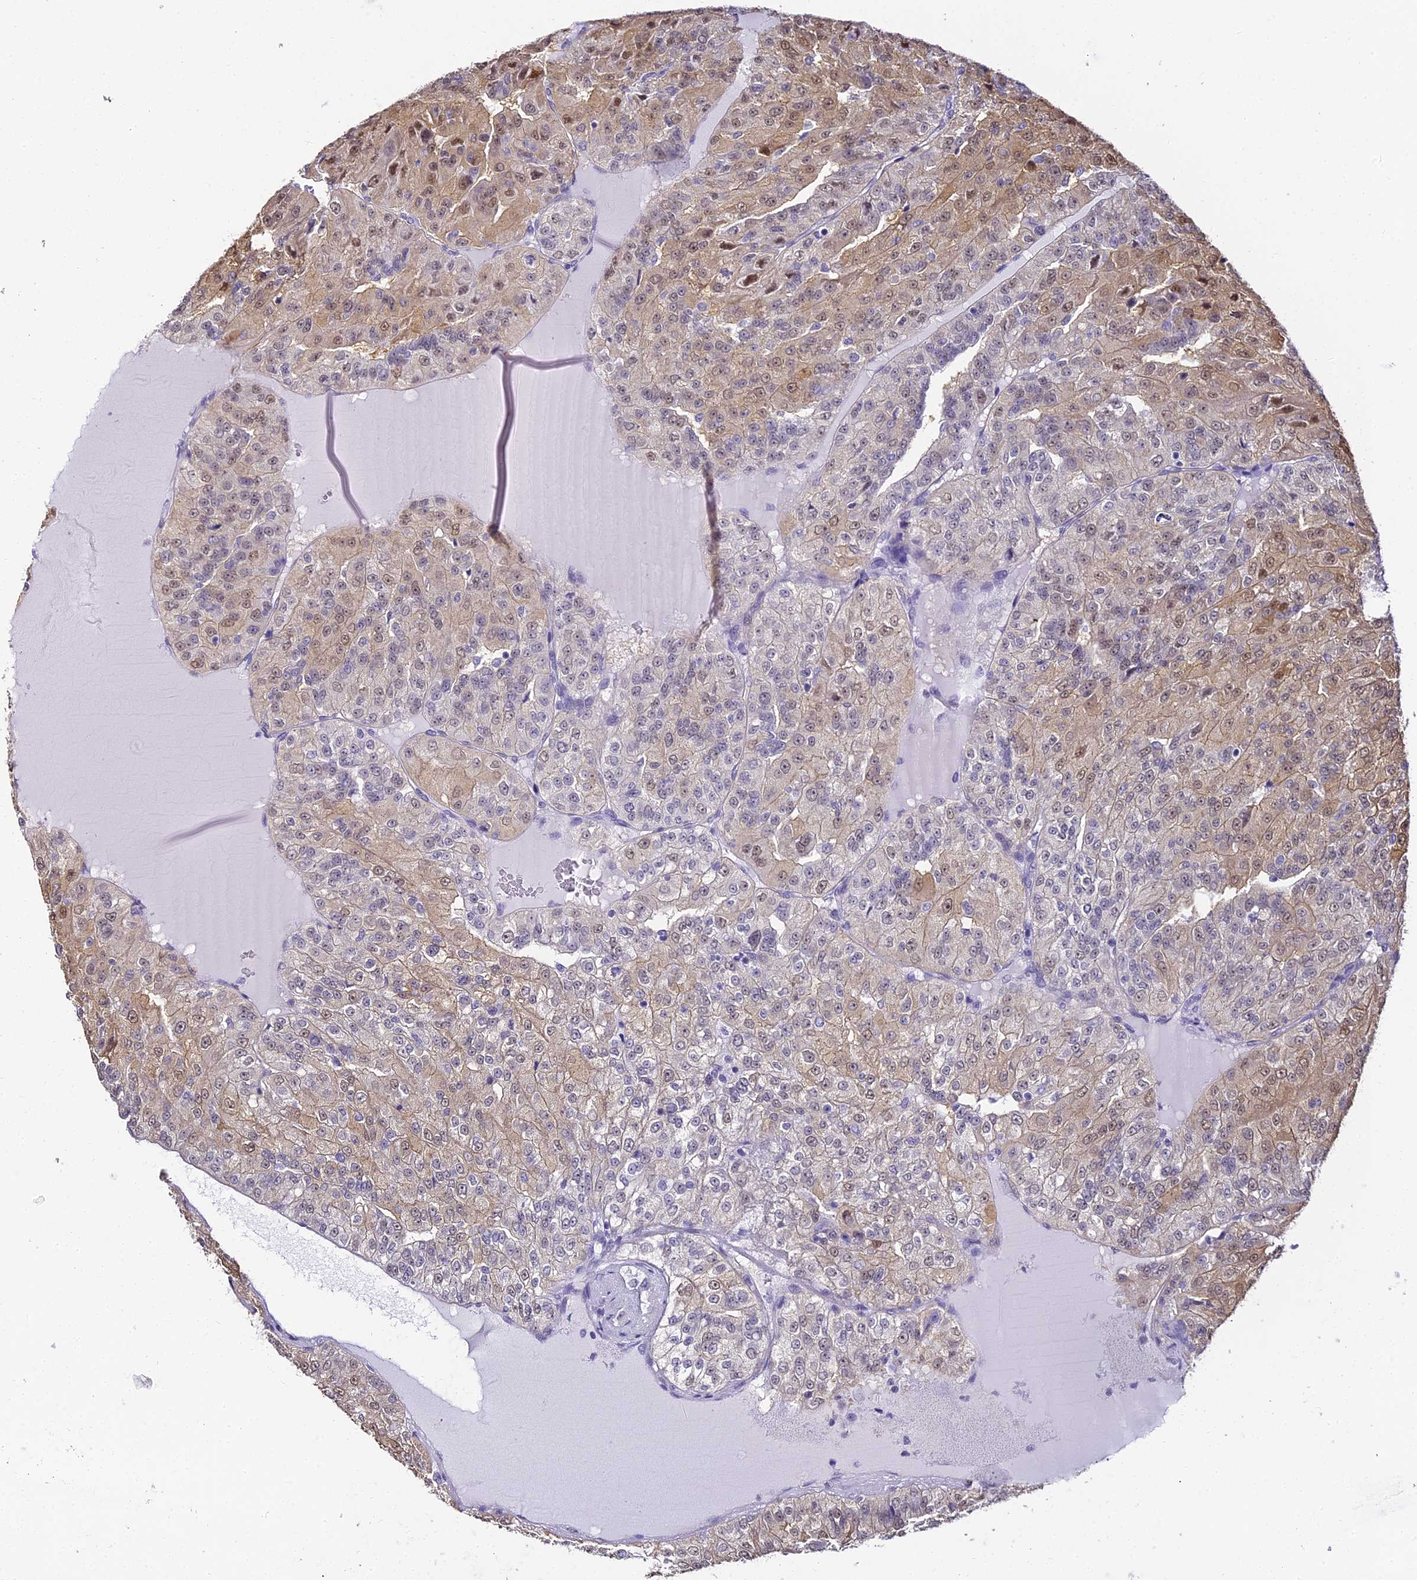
{"staining": {"intensity": "weak", "quantity": "25%-75%", "location": "cytoplasmic/membranous,nuclear"}, "tissue": "renal cancer", "cell_type": "Tumor cells", "image_type": "cancer", "snomed": [{"axis": "morphology", "description": "Adenocarcinoma, NOS"}, {"axis": "topography", "description": "Kidney"}], "caption": "Protein staining exhibits weak cytoplasmic/membranous and nuclear expression in about 25%-75% of tumor cells in renal adenocarcinoma.", "gene": "ABHD14A-ACY1", "patient": {"sex": "female", "age": 63}}